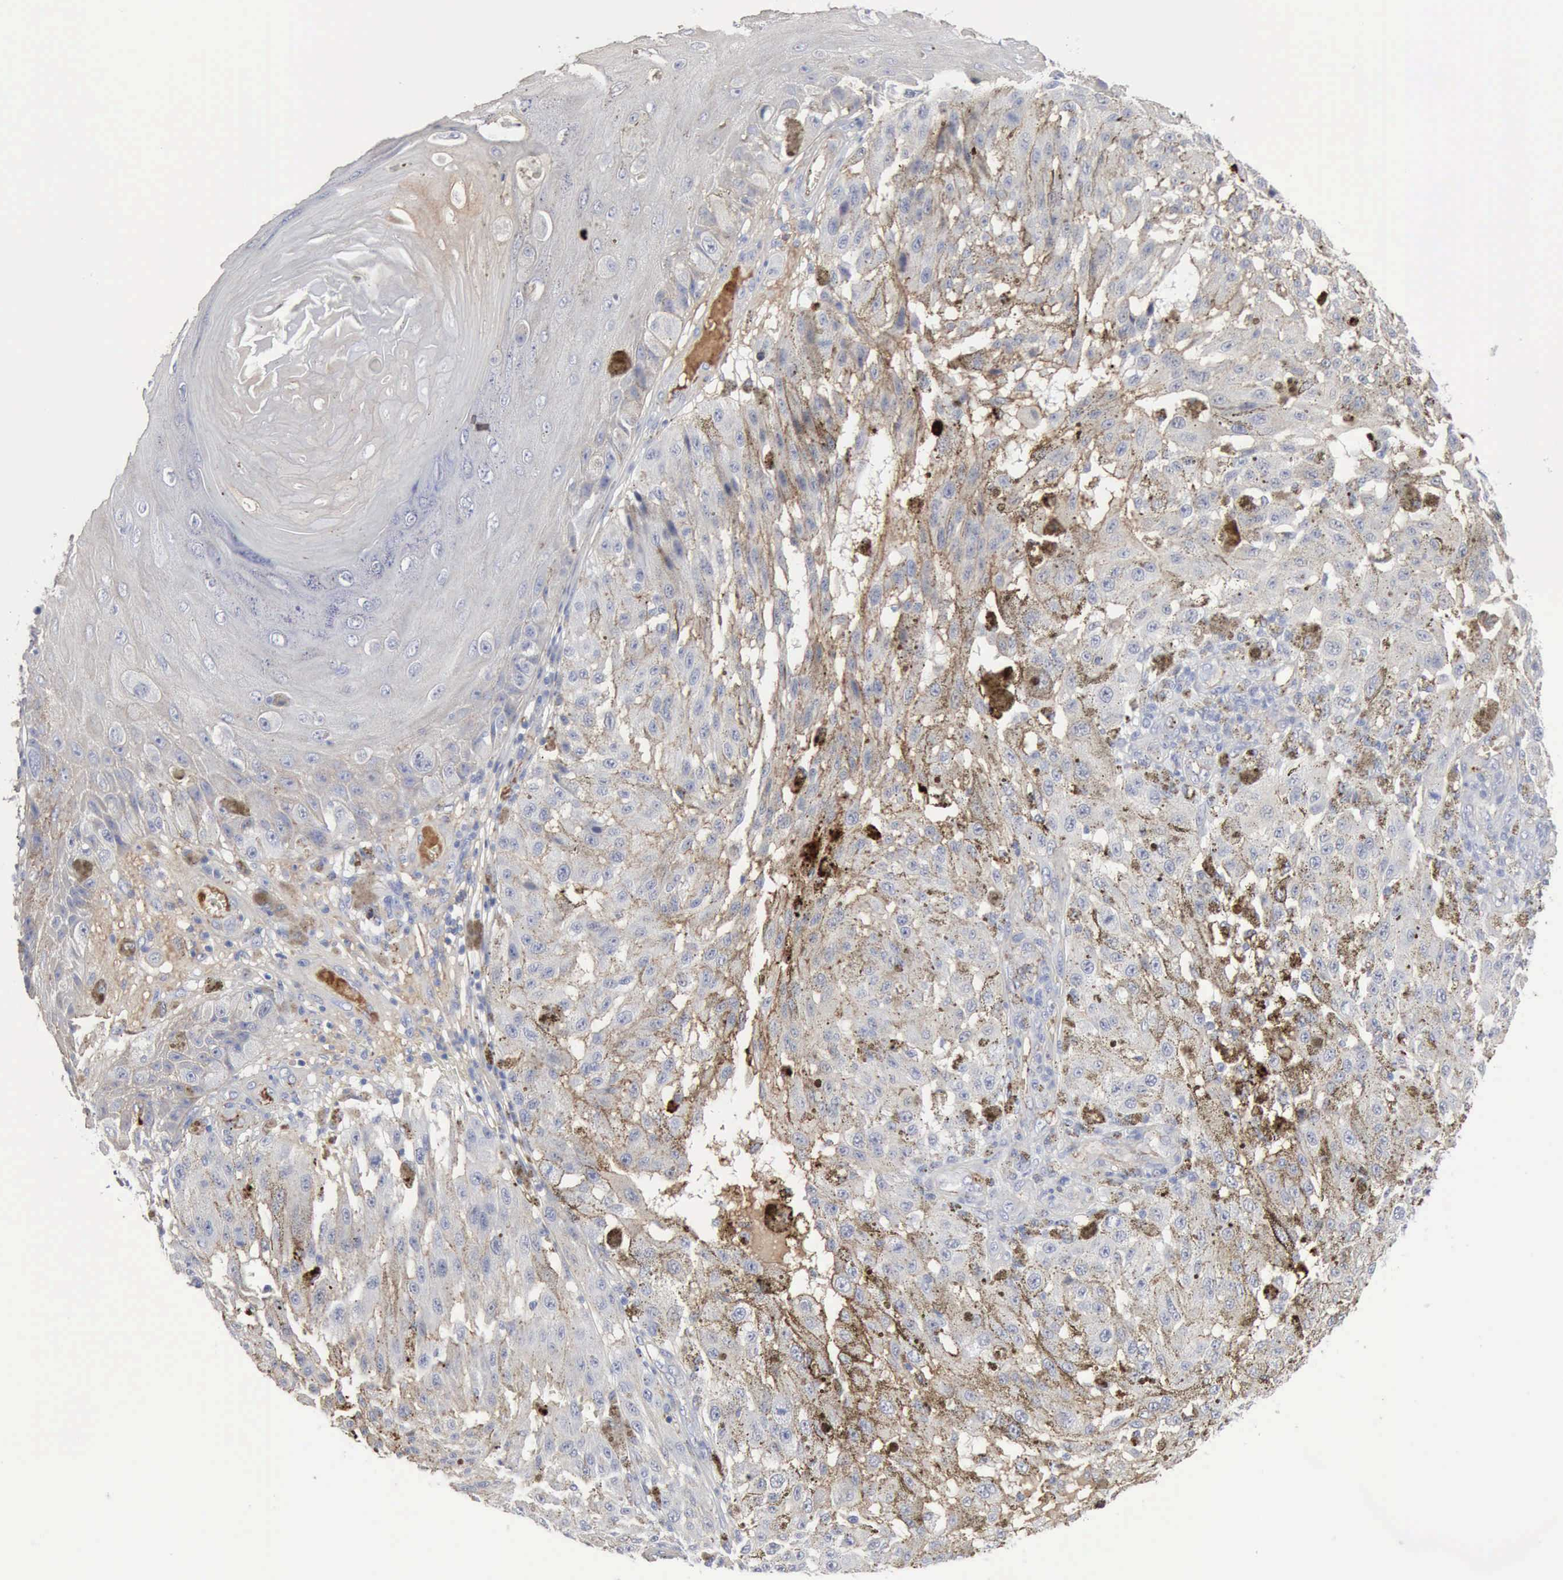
{"staining": {"intensity": "negative", "quantity": "none", "location": "none"}, "tissue": "melanoma", "cell_type": "Tumor cells", "image_type": "cancer", "snomed": [{"axis": "morphology", "description": "Malignant melanoma, NOS"}, {"axis": "topography", "description": "Skin"}], "caption": "Melanoma was stained to show a protein in brown. There is no significant staining in tumor cells.", "gene": "C4BPA", "patient": {"sex": "female", "age": 64}}